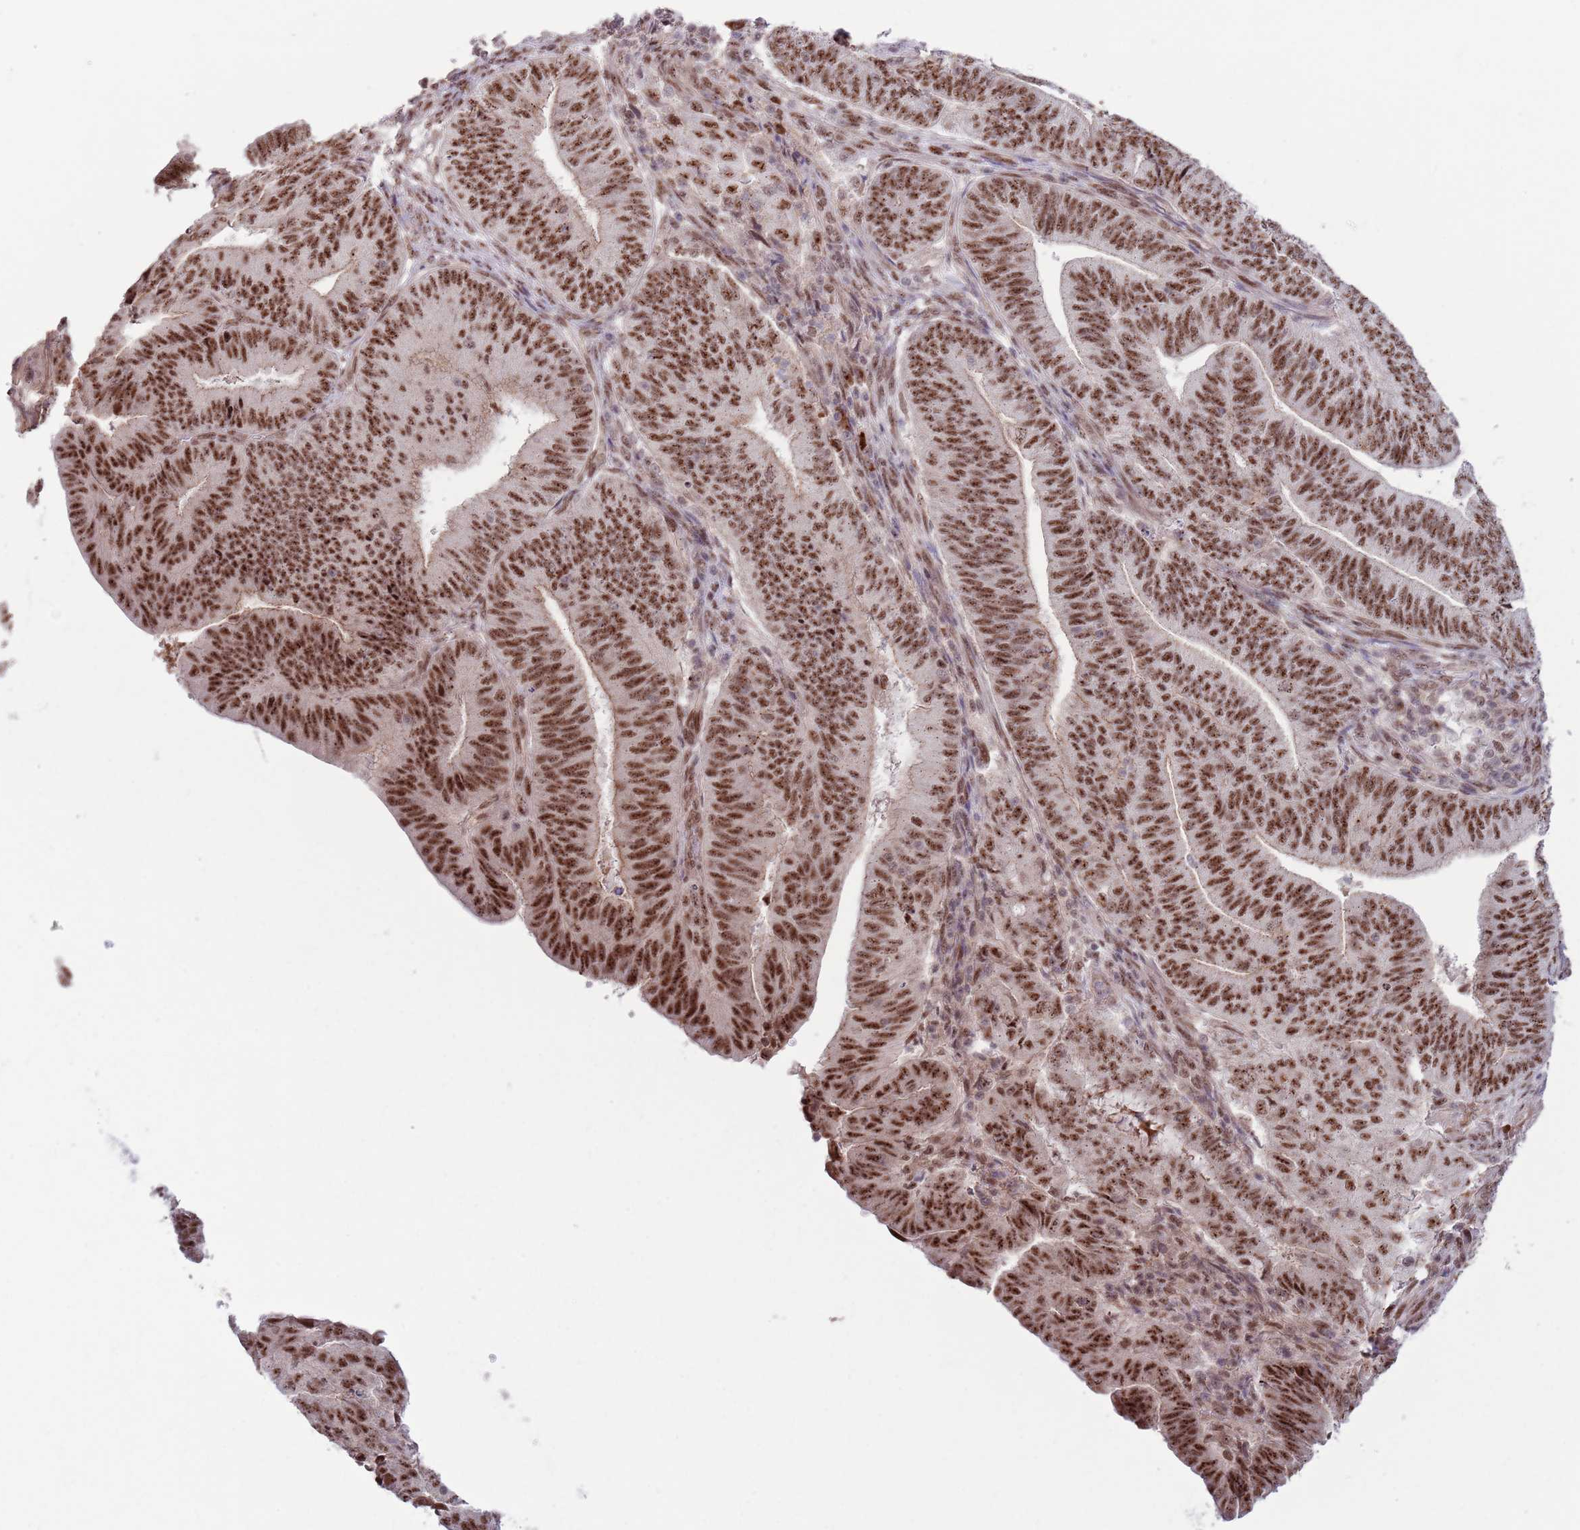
{"staining": {"intensity": "moderate", "quantity": ">75%", "location": "nuclear"}, "tissue": "endometrial cancer", "cell_type": "Tumor cells", "image_type": "cancer", "snomed": [{"axis": "morphology", "description": "Adenocarcinoma, NOS"}, {"axis": "topography", "description": "Endometrium"}], "caption": "Moderate nuclear protein expression is identified in approximately >75% of tumor cells in endometrial adenocarcinoma. The staining is performed using DAB (3,3'-diaminobenzidine) brown chromogen to label protein expression. The nuclei are counter-stained blue using hematoxylin.", "gene": "SIPA1L3", "patient": {"sex": "female", "age": 70}}